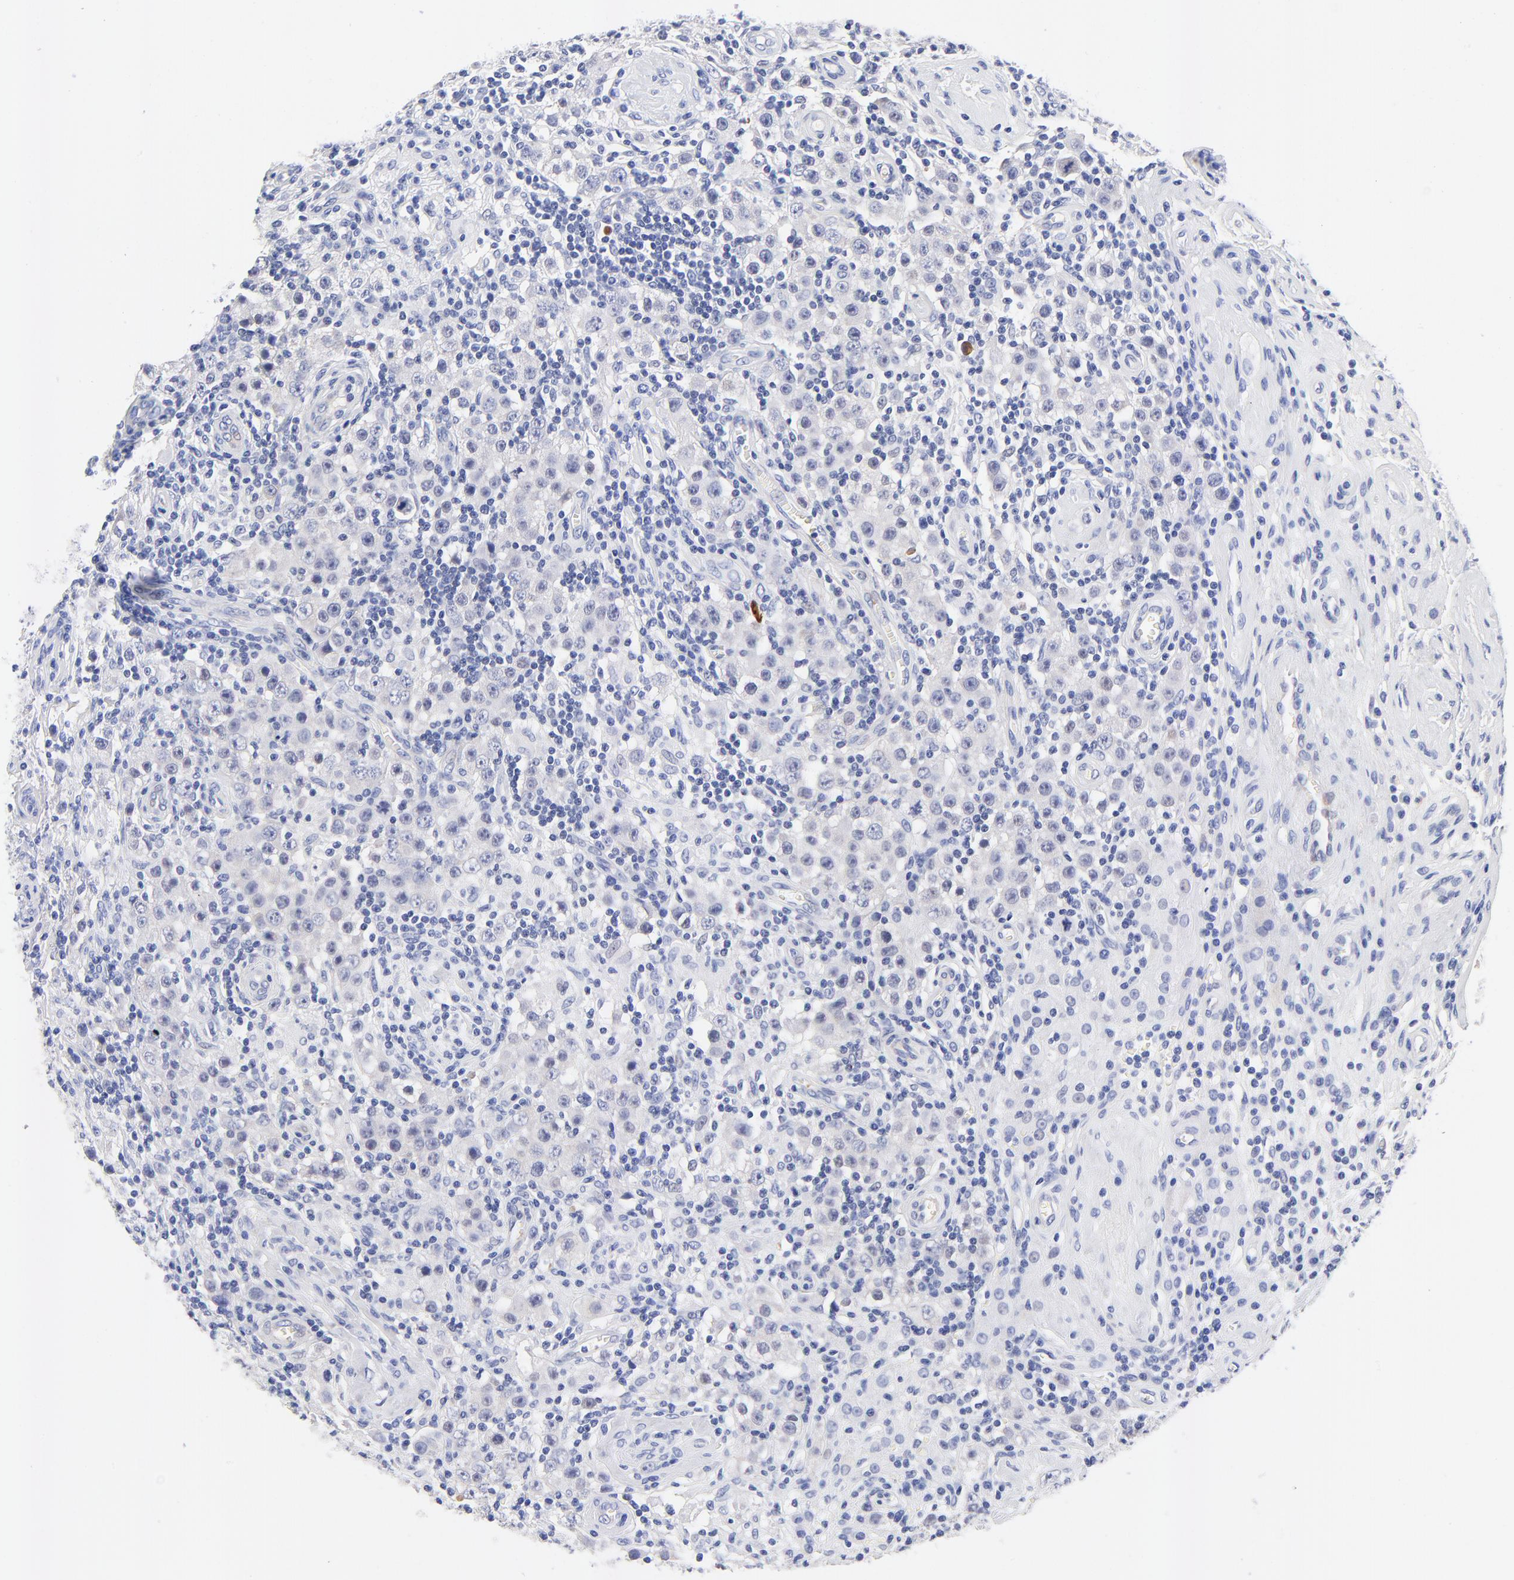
{"staining": {"intensity": "negative", "quantity": "none", "location": "none"}, "tissue": "testis cancer", "cell_type": "Tumor cells", "image_type": "cancer", "snomed": [{"axis": "morphology", "description": "Seminoma, NOS"}, {"axis": "topography", "description": "Testis"}], "caption": "Immunohistochemical staining of seminoma (testis) displays no significant expression in tumor cells. The staining was performed using DAB (3,3'-diaminobenzidine) to visualize the protein expression in brown, while the nuclei were stained in blue with hematoxylin (Magnification: 20x).", "gene": "FAM117B", "patient": {"sex": "male", "age": 32}}